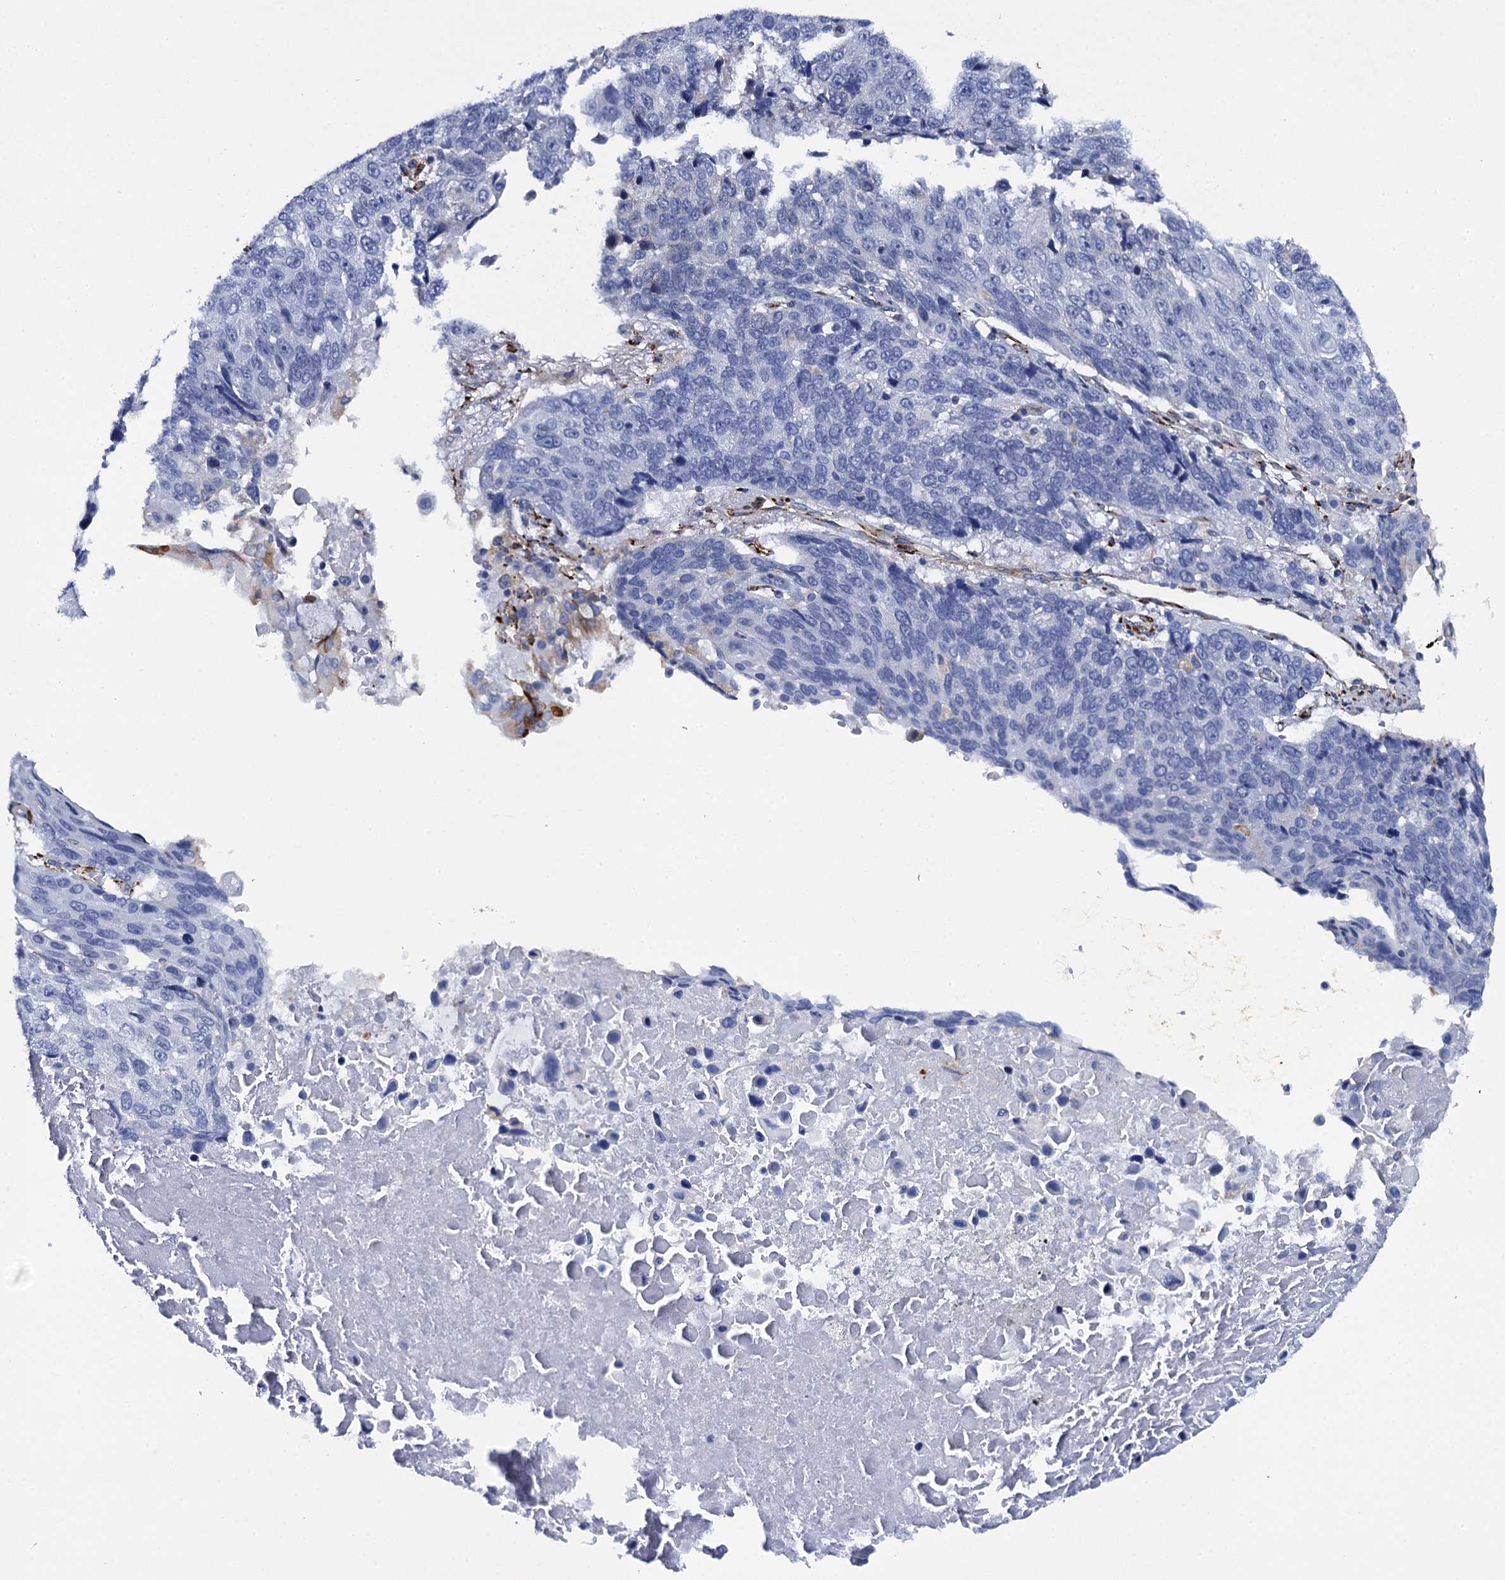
{"staining": {"intensity": "negative", "quantity": "none", "location": "none"}, "tissue": "lung cancer", "cell_type": "Tumor cells", "image_type": "cancer", "snomed": [{"axis": "morphology", "description": "Squamous cell carcinoma, NOS"}, {"axis": "topography", "description": "Lung"}], "caption": "Immunohistochemical staining of lung squamous cell carcinoma shows no significant positivity in tumor cells. (DAB (3,3'-diaminobenzidine) immunohistochemistry with hematoxylin counter stain).", "gene": "POGLUT3", "patient": {"sex": "male", "age": 66}}